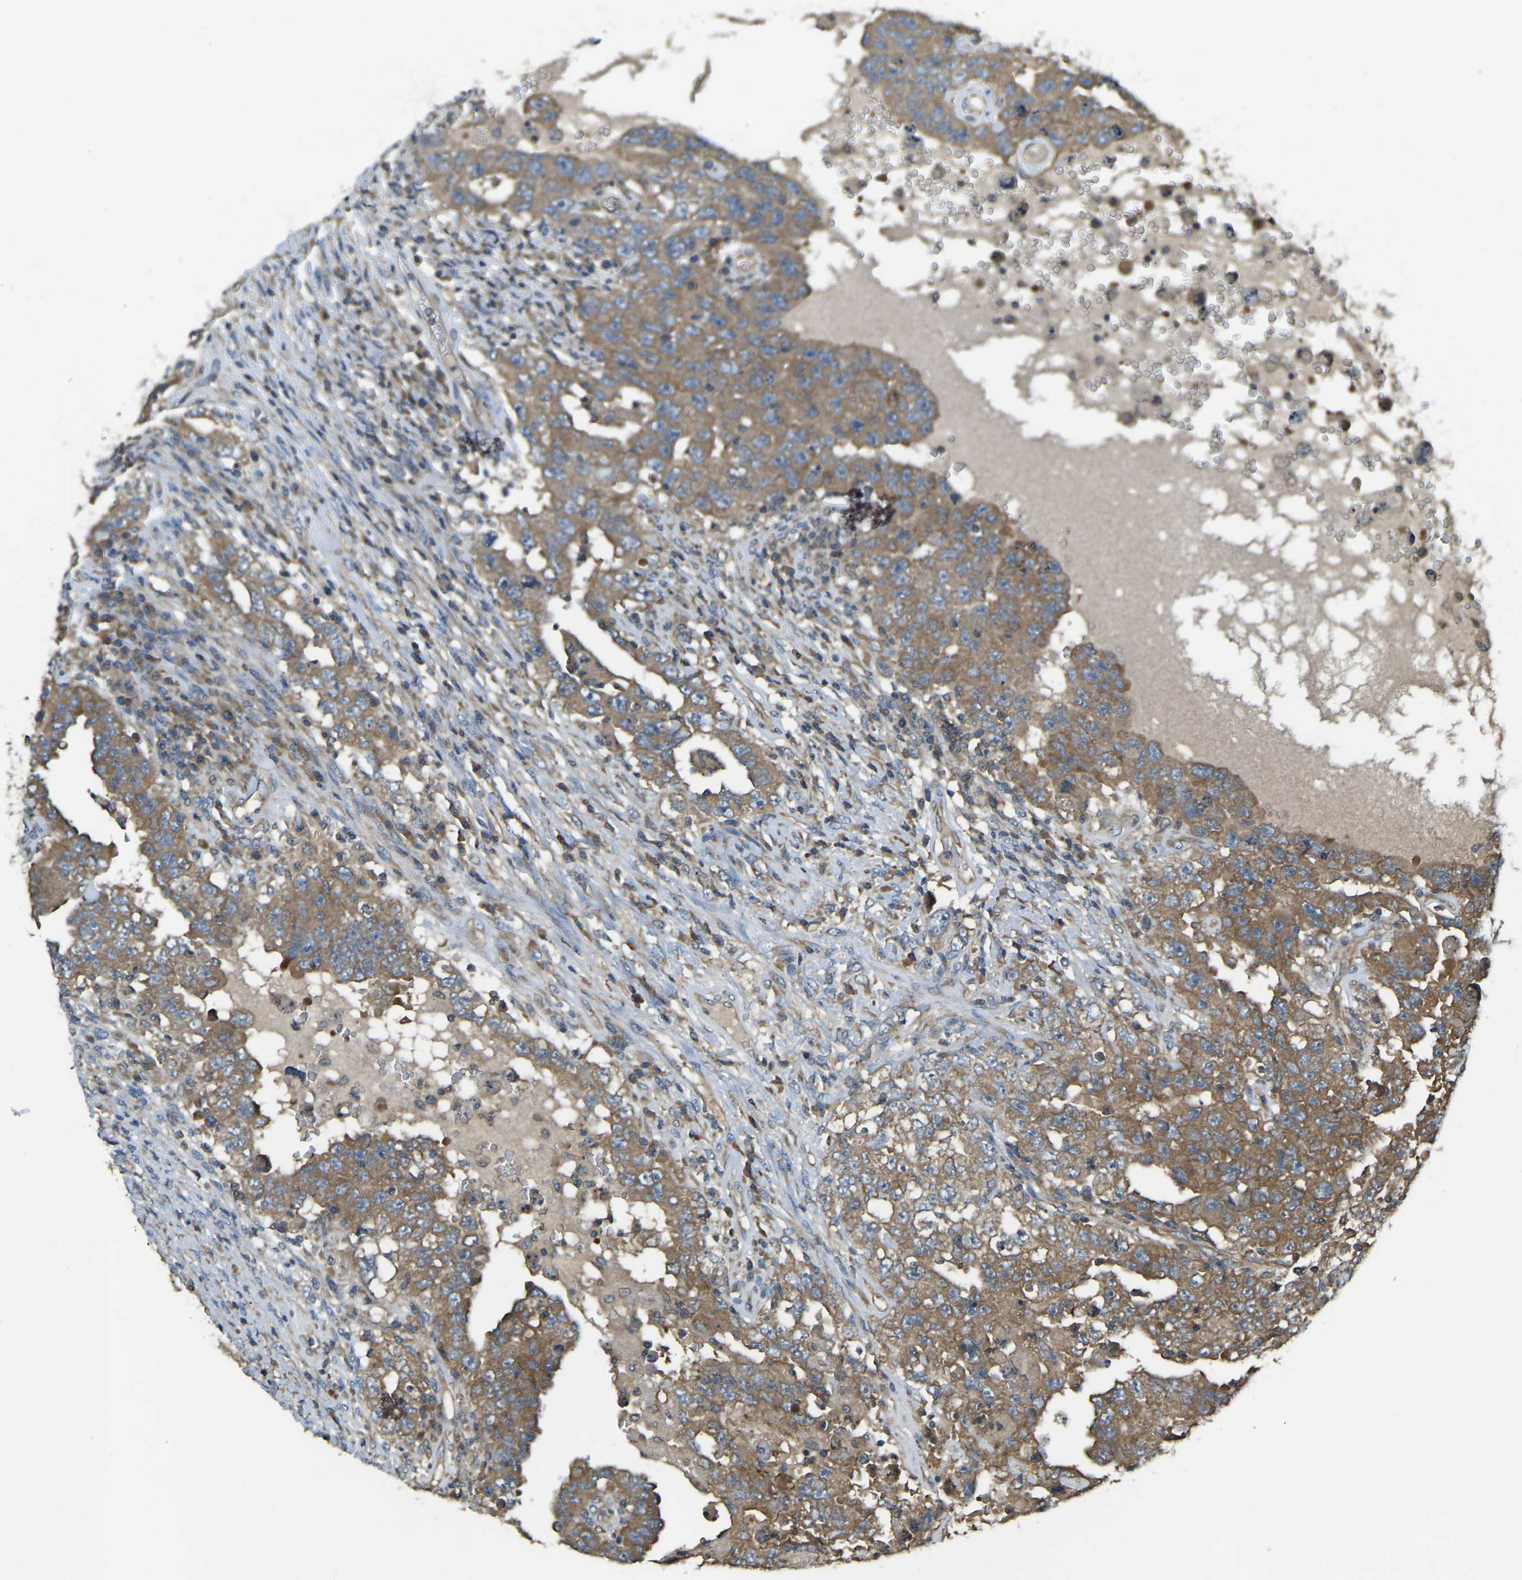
{"staining": {"intensity": "moderate", "quantity": ">75%", "location": "cytoplasmic/membranous"}, "tissue": "testis cancer", "cell_type": "Tumor cells", "image_type": "cancer", "snomed": [{"axis": "morphology", "description": "Carcinoma, Embryonal, NOS"}, {"axis": "topography", "description": "Testis"}], "caption": "Human testis embryonal carcinoma stained with a brown dye exhibits moderate cytoplasmic/membranous positive positivity in about >75% of tumor cells.", "gene": "AIMP1", "patient": {"sex": "male", "age": 26}}